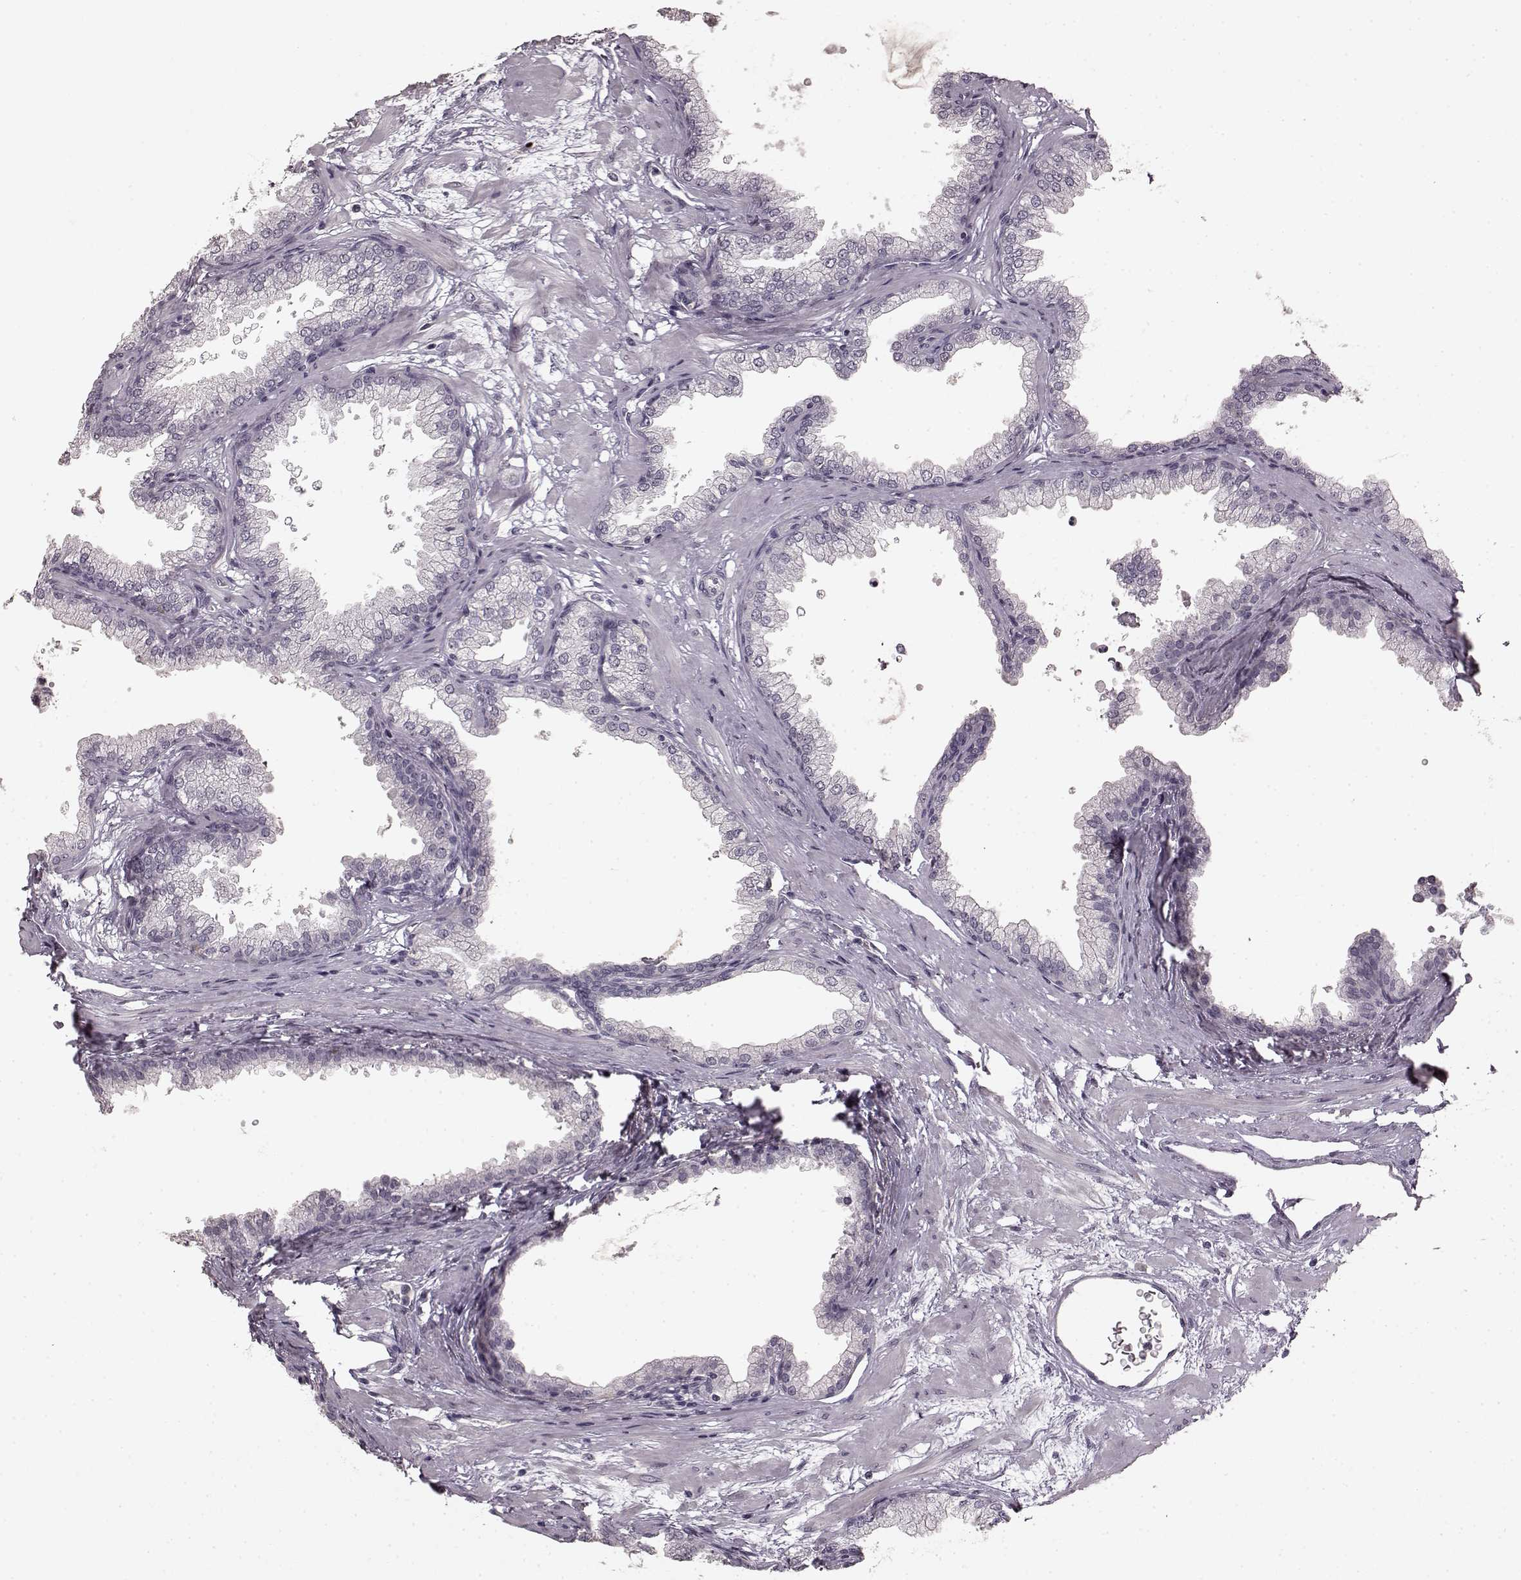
{"staining": {"intensity": "negative", "quantity": "none", "location": "none"}, "tissue": "prostate", "cell_type": "Glandular cells", "image_type": "normal", "snomed": [{"axis": "morphology", "description": "Normal tissue, NOS"}, {"axis": "topography", "description": "Prostate"}], "caption": "Immunohistochemistry (IHC) photomicrograph of unremarkable prostate: prostate stained with DAB reveals no significant protein positivity in glandular cells. The staining is performed using DAB brown chromogen with nuclei counter-stained in using hematoxylin.", "gene": "CCNA2", "patient": {"sex": "male", "age": 37}}